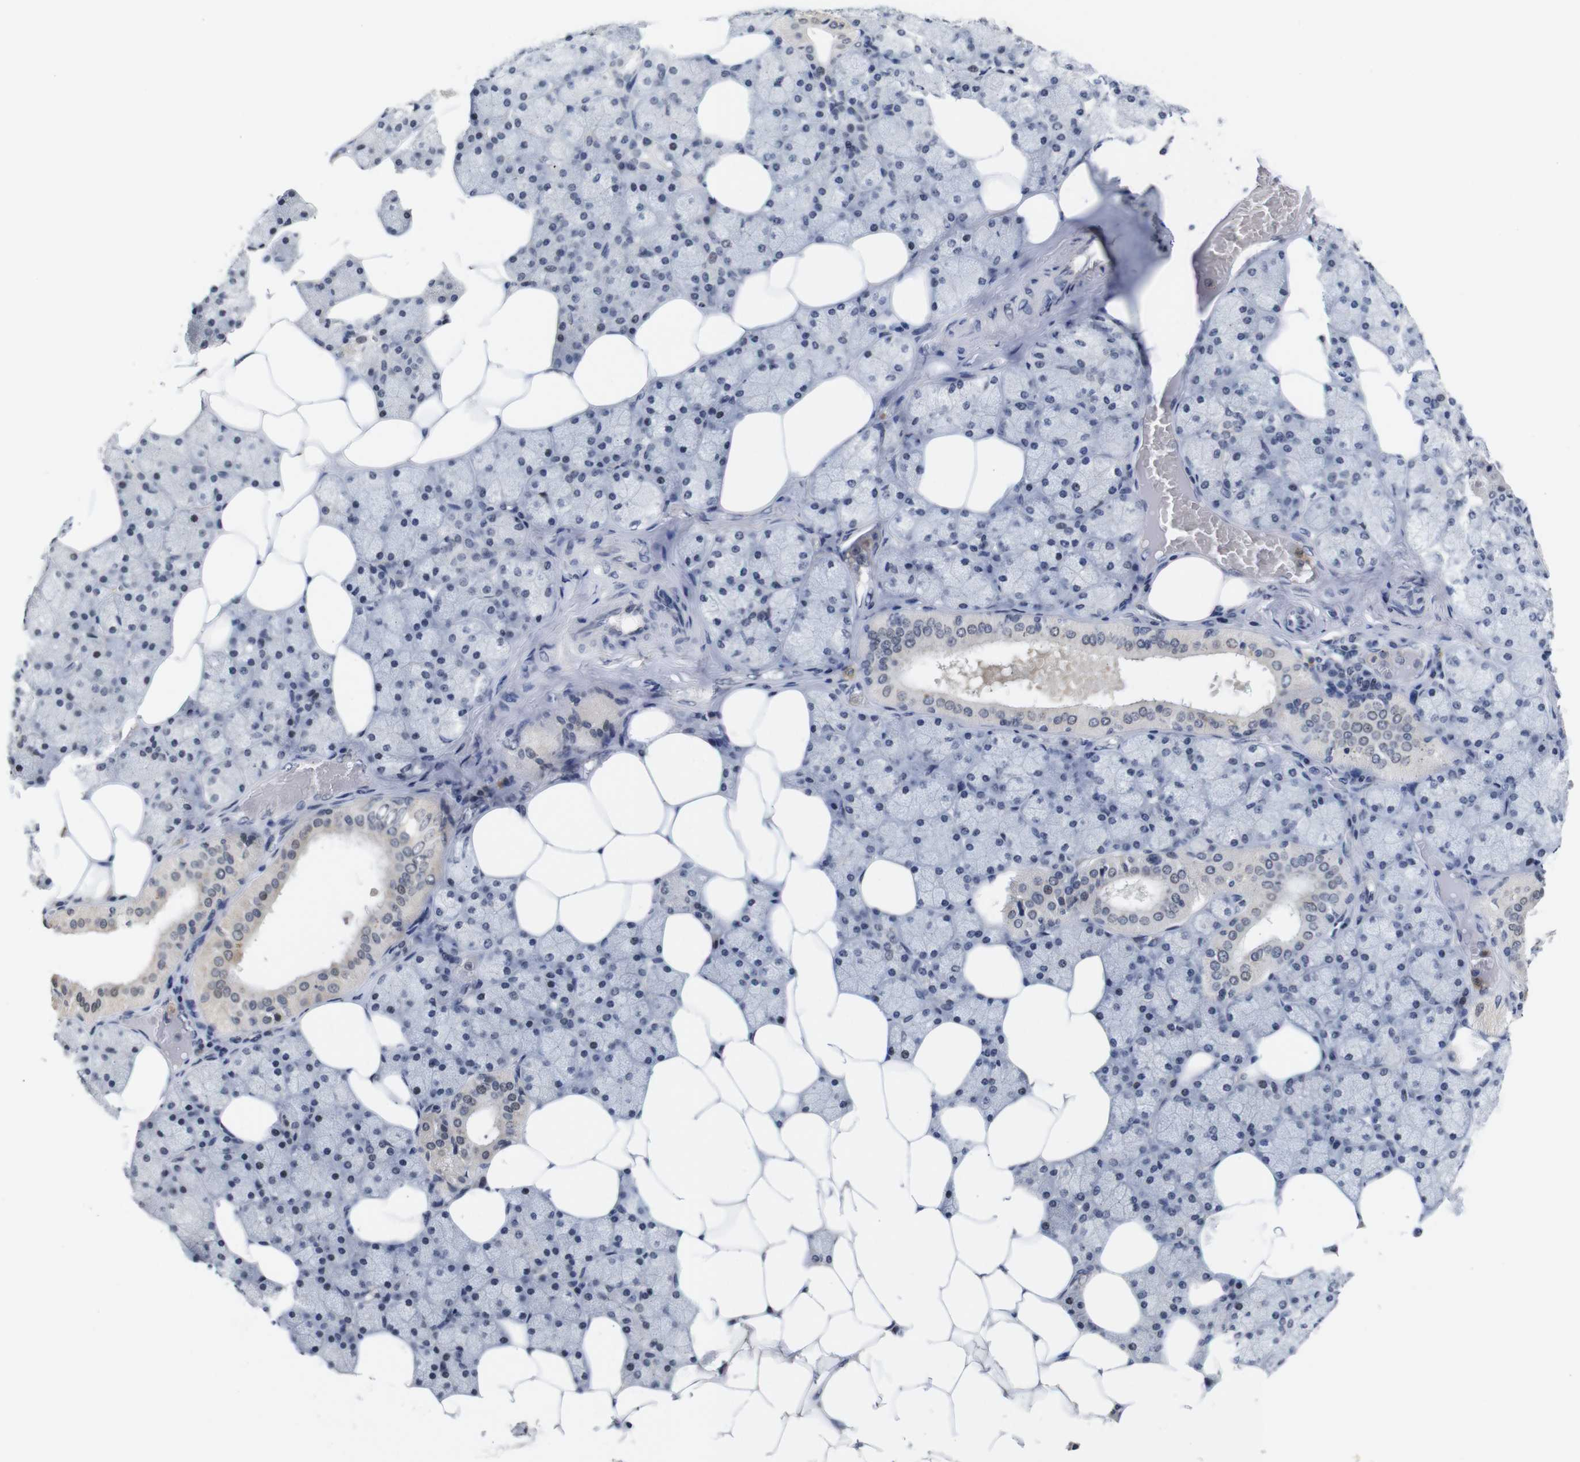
{"staining": {"intensity": "moderate", "quantity": "<25%", "location": "cytoplasmic/membranous"}, "tissue": "salivary gland", "cell_type": "Glandular cells", "image_type": "normal", "snomed": [{"axis": "morphology", "description": "Normal tissue, NOS"}, {"axis": "topography", "description": "Salivary gland"}], "caption": "Benign salivary gland reveals moderate cytoplasmic/membranous staining in about <25% of glandular cells, visualized by immunohistochemistry.", "gene": "NTRK3", "patient": {"sex": "male", "age": 62}}